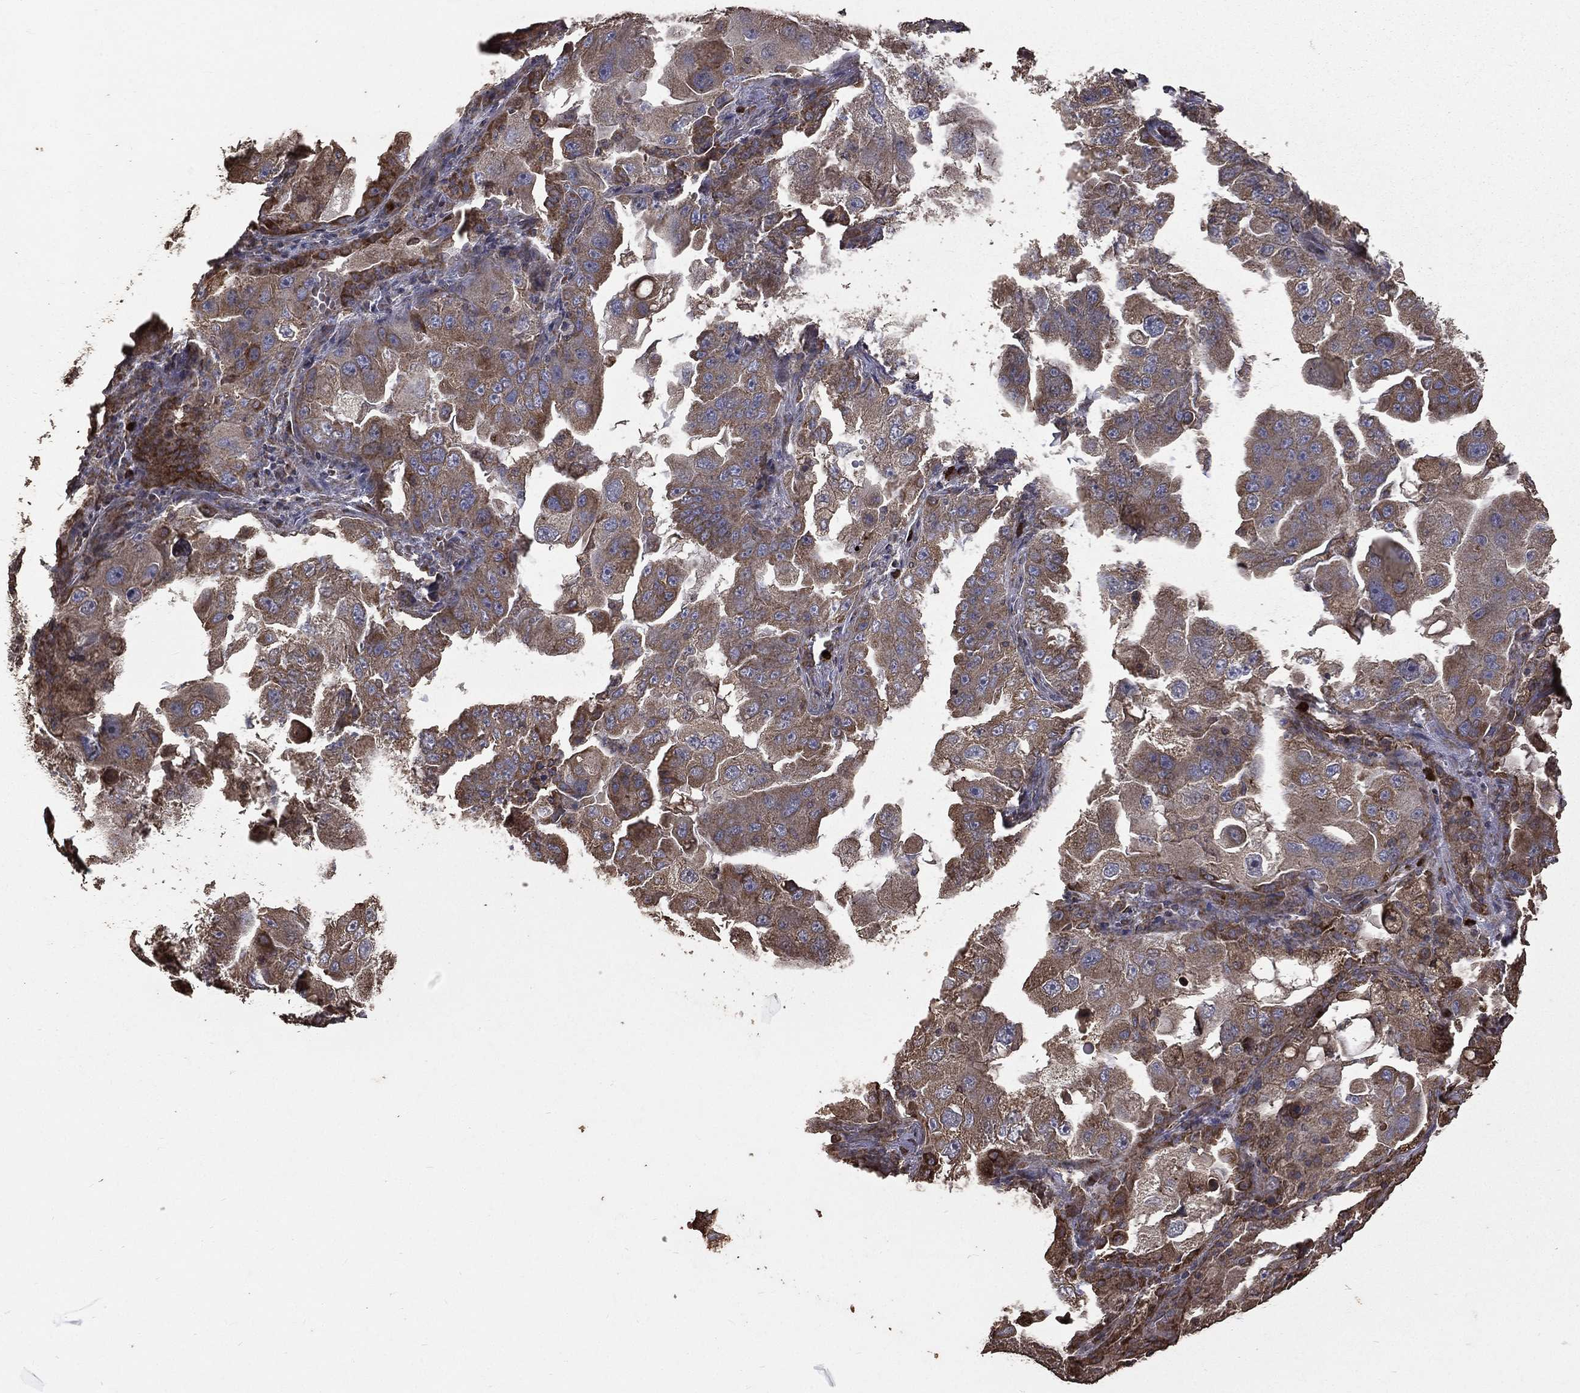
{"staining": {"intensity": "moderate", "quantity": "25%-75%", "location": "cytoplasmic/membranous"}, "tissue": "lung cancer", "cell_type": "Tumor cells", "image_type": "cancer", "snomed": [{"axis": "morphology", "description": "Adenocarcinoma, NOS"}, {"axis": "topography", "description": "Lung"}], "caption": "Adenocarcinoma (lung) stained with immunohistochemistry (IHC) reveals moderate cytoplasmic/membranous staining in approximately 25%-75% of tumor cells.", "gene": "METTL27", "patient": {"sex": "female", "age": 61}}